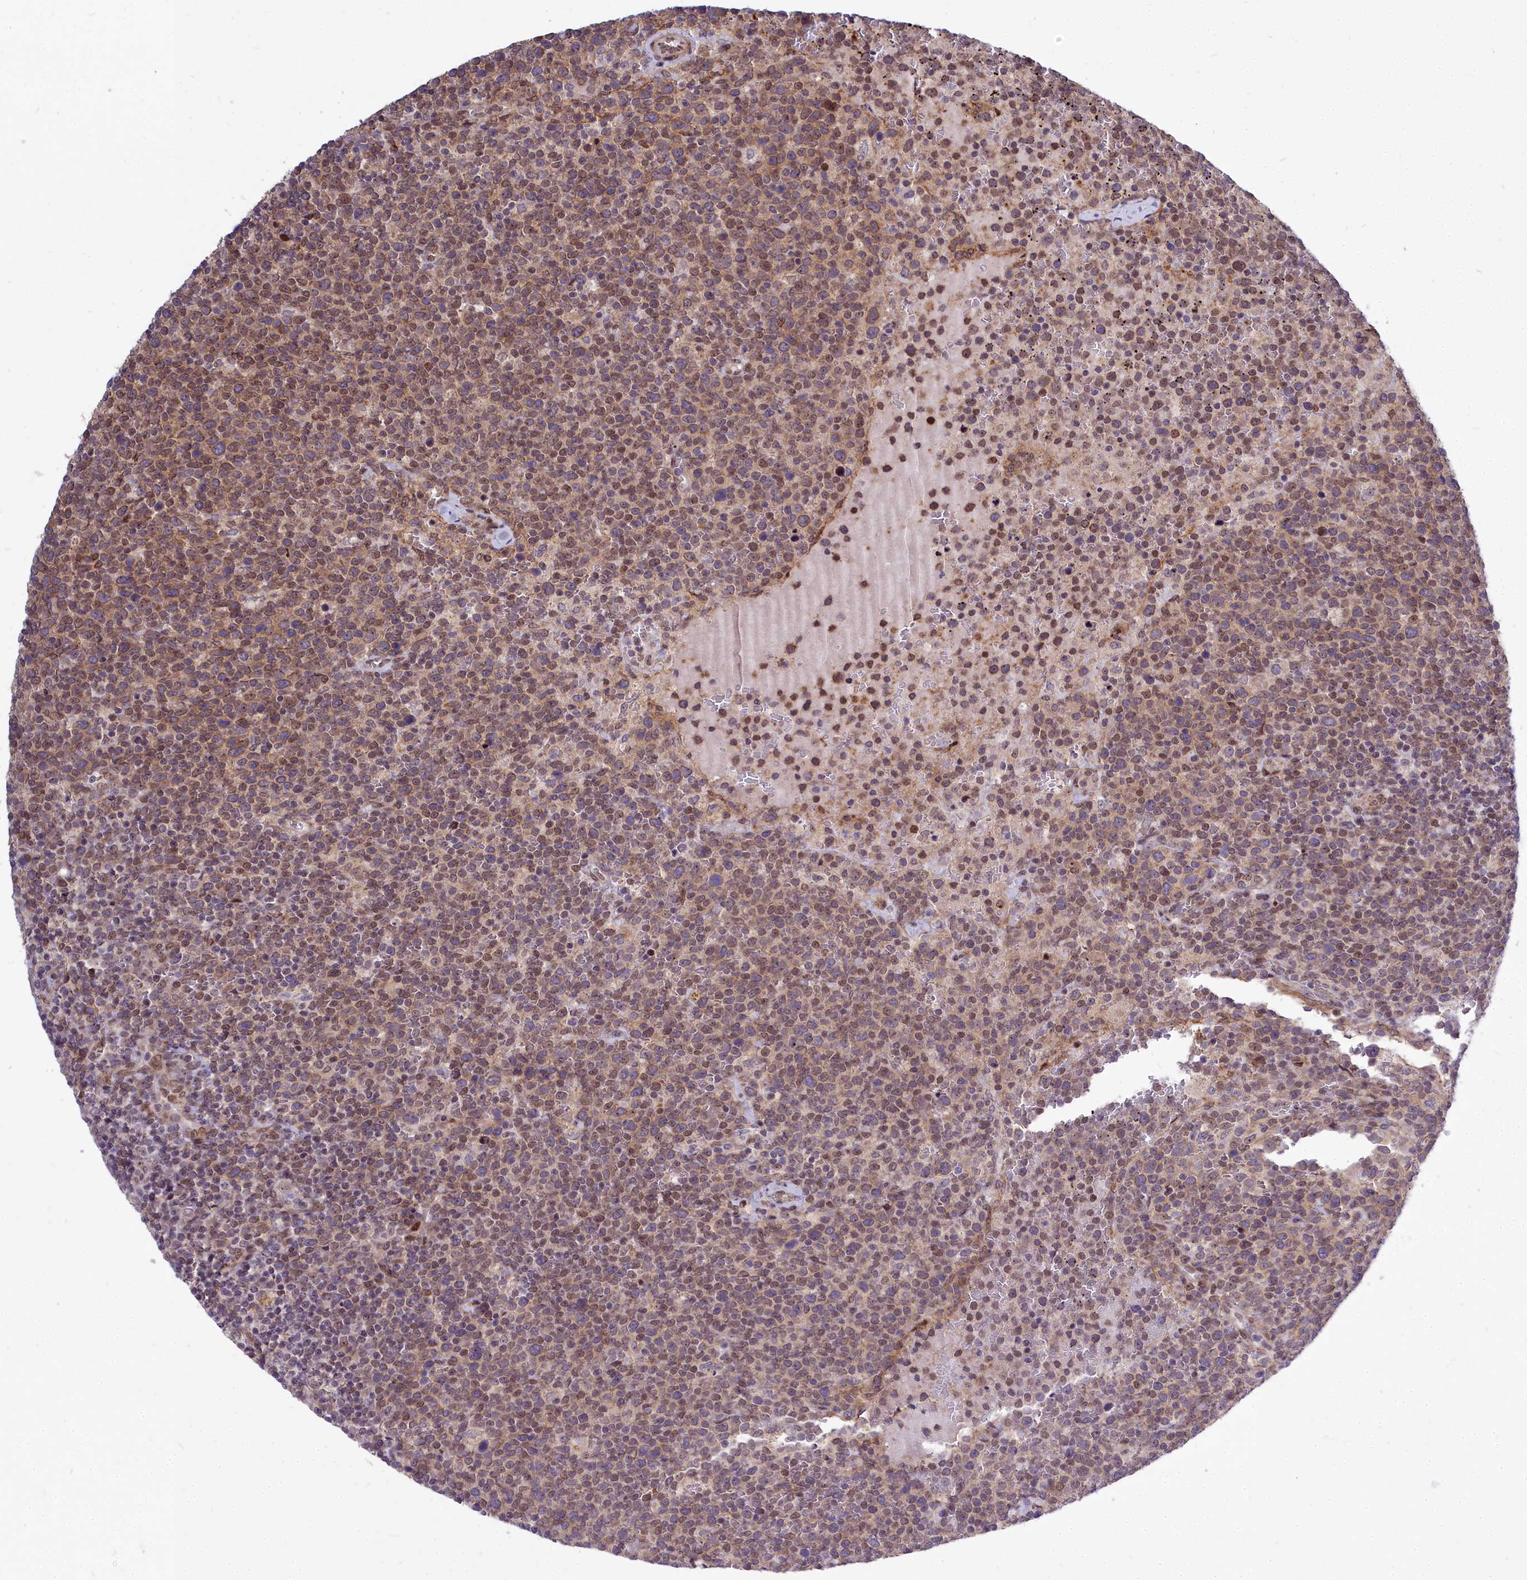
{"staining": {"intensity": "moderate", "quantity": "25%-75%", "location": "nuclear"}, "tissue": "lymphoma", "cell_type": "Tumor cells", "image_type": "cancer", "snomed": [{"axis": "morphology", "description": "Malignant lymphoma, non-Hodgkin's type, High grade"}, {"axis": "topography", "description": "Lymph node"}], "caption": "Immunohistochemistry of human malignant lymphoma, non-Hodgkin's type (high-grade) exhibits medium levels of moderate nuclear positivity in approximately 25%-75% of tumor cells. (Brightfield microscopy of DAB IHC at high magnification).", "gene": "ABCB8", "patient": {"sex": "male", "age": 61}}